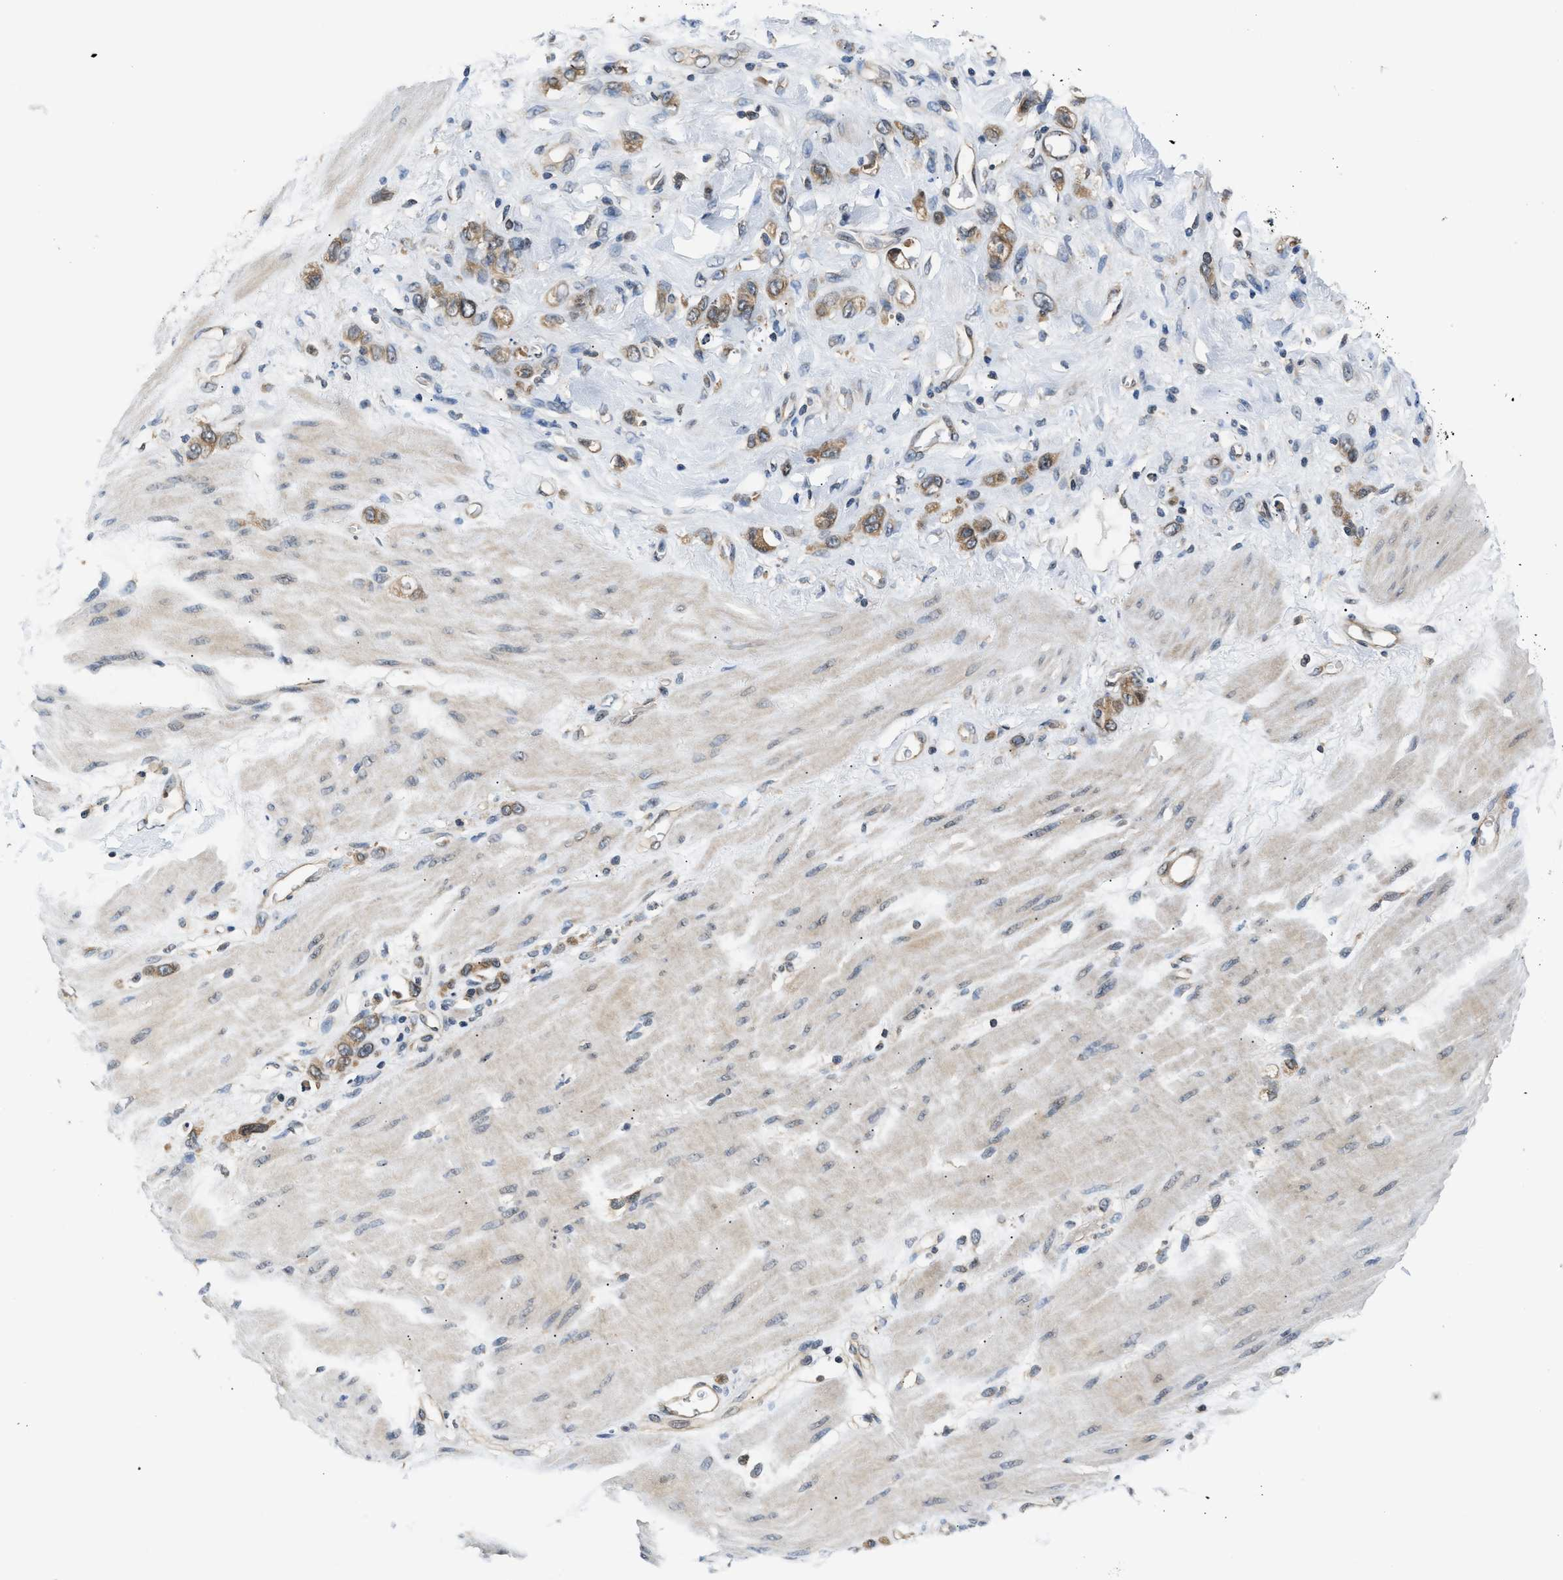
{"staining": {"intensity": "moderate", "quantity": ">75%", "location": "cytoplasmic/membranous"}, "tissue": "stomach cancer", "cell_type": "Tumor cells", "image_type": "cancer", "snomed": [{"axis": "morphology", "description": "Adenocarcinoma, NOS"}, {"axis": "topography", "description": "Stomach"}], "caption": "This micrograph shows adenocarcinoma (stomach) stained with IHC to label a protein in brown. The cytoplasmic/membranous of tumor cells show moderate positivity for the protein. Nuclei are counter-stained blue.", "gene": "RAB29", "patient": {"sex": "male", "age": 82}}